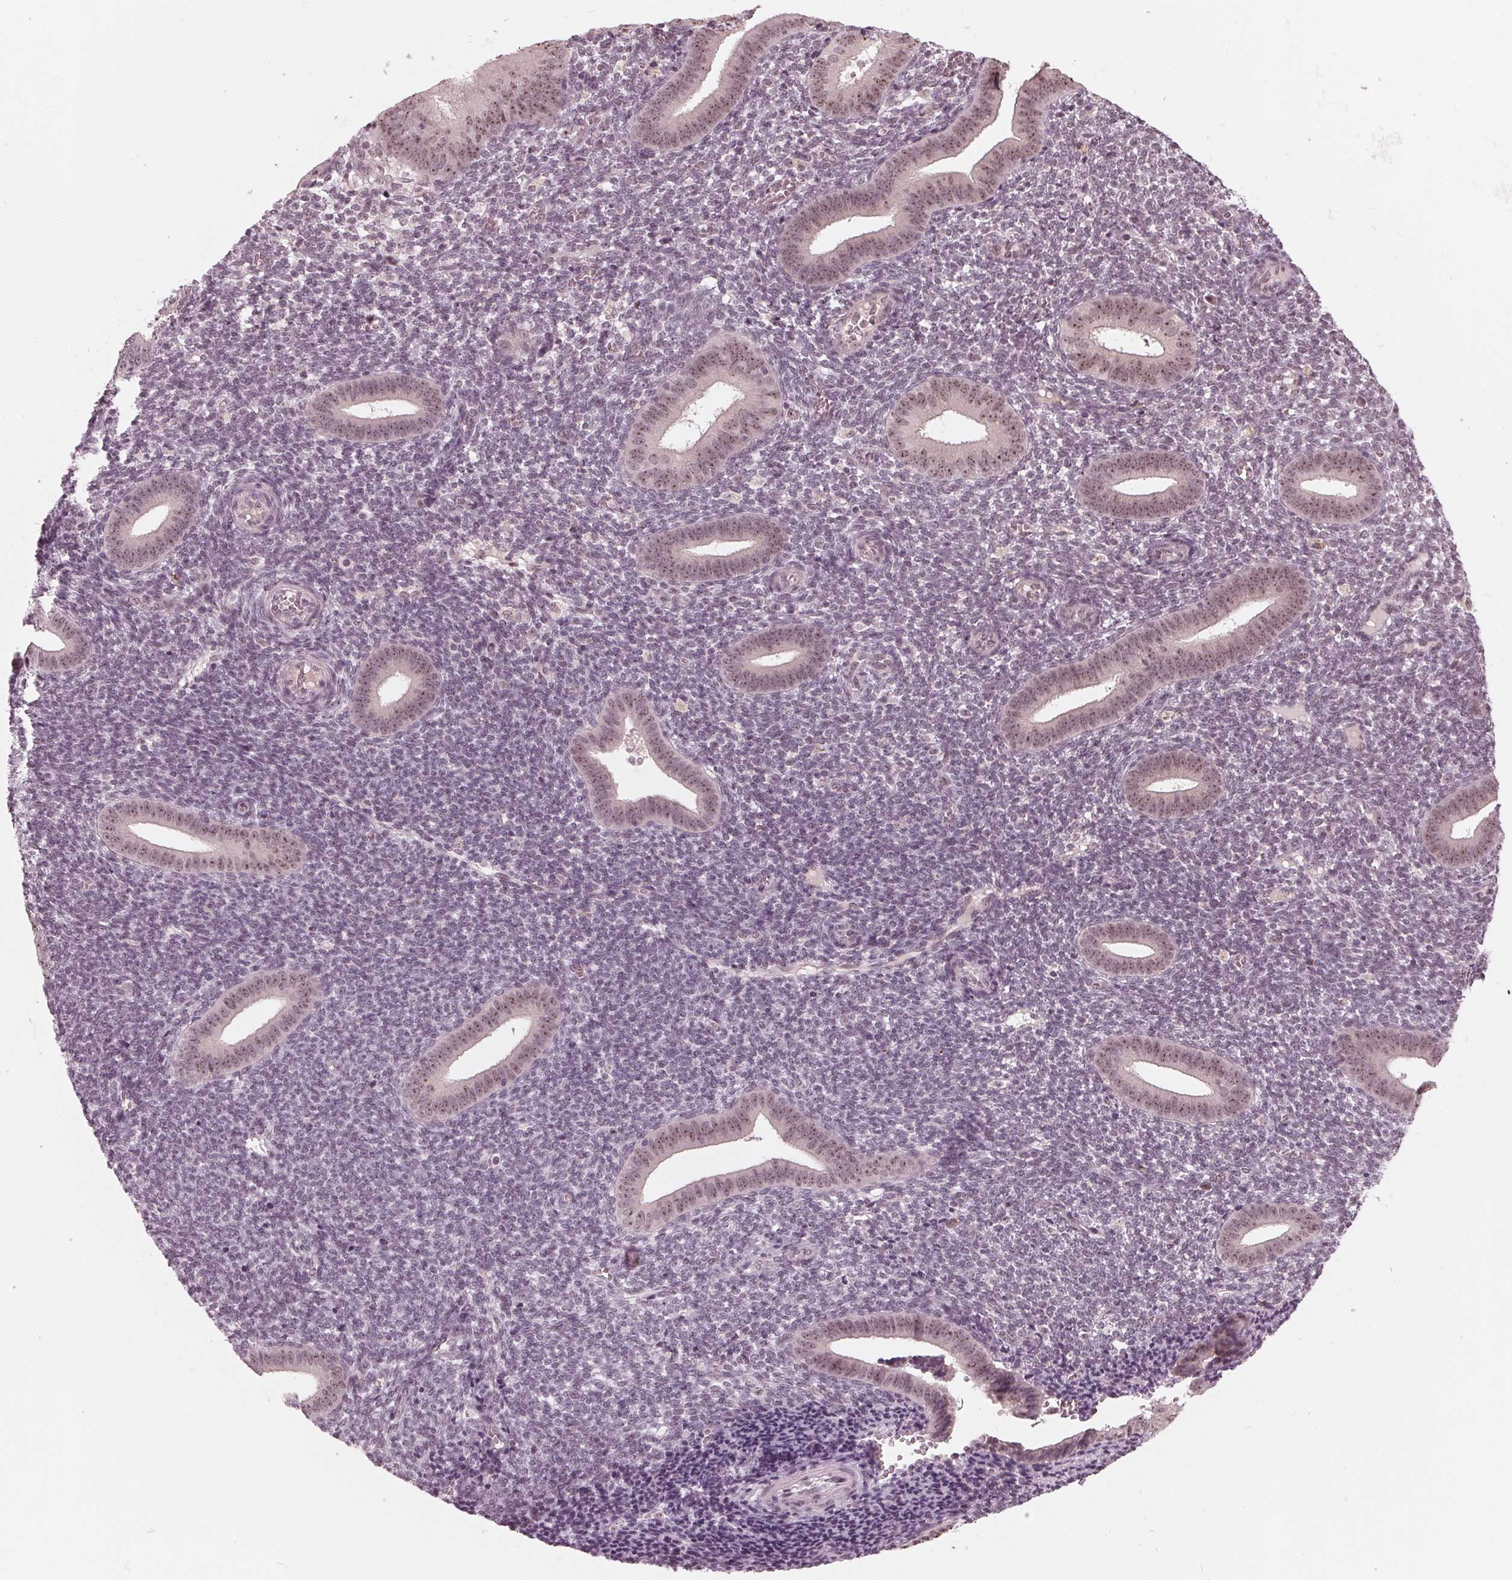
{"staining": {"intensity": "negative", "quantity": "none", "location": "none"}, "tissue": "endometrium", "cell_type": "Cells in endometrial stroma", "image_type": "normal", "snomed": [{"axis": "morphology", "description": "Normal tissue, NOS"}, {"axis": "topography", "description": "Endometrium"}], "caption": "Immunohistochemistry image of normal endometrium: endometrium stained with DAB (3,3'-diaminobenzidine) displays no significant protein positivity in cells in endometrial stroma.", "gene": "SLX4", "patient": {"sex": "female", "age": 25}}